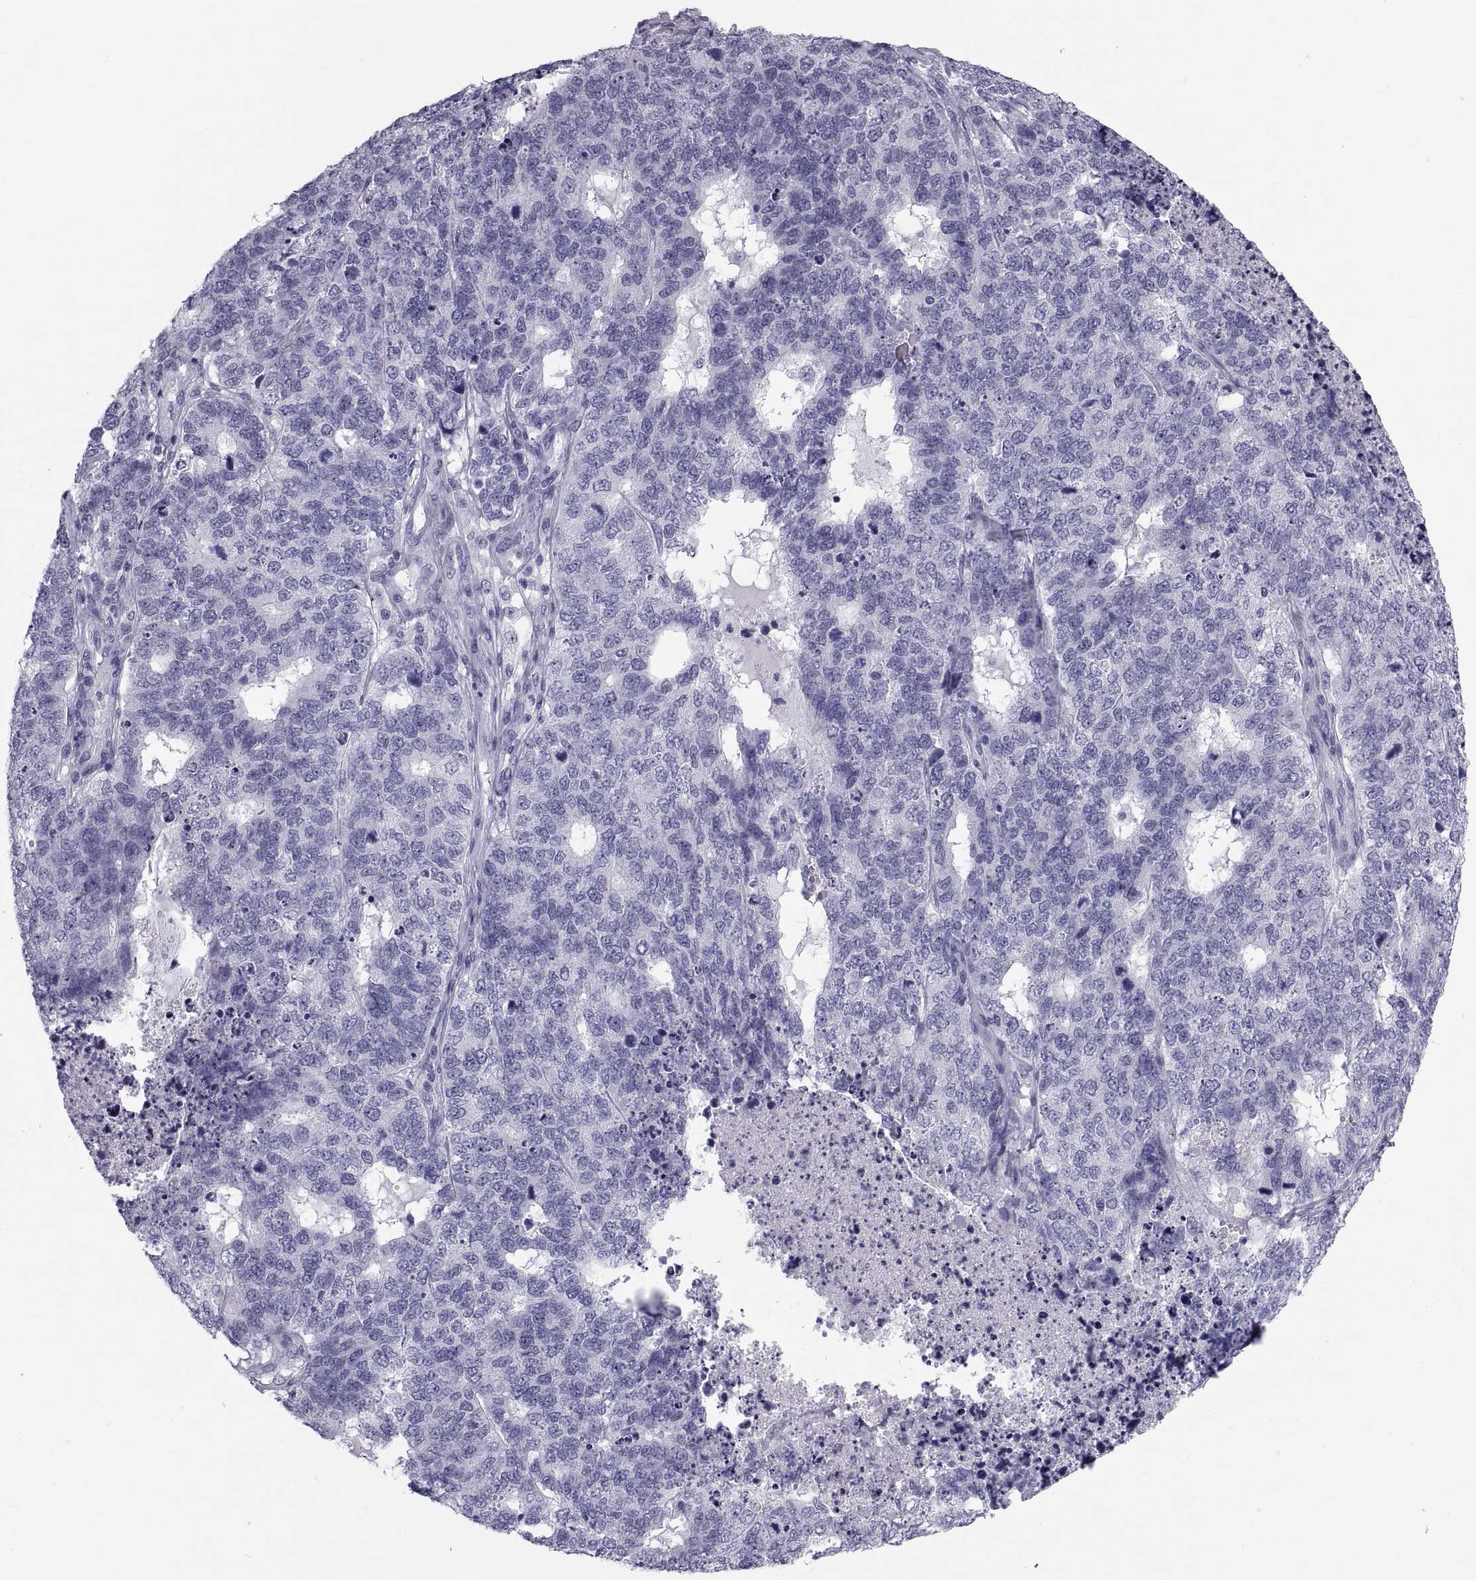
{"staining": {"intensity": "negative", "quantity": "none", "location": "none"}, "tissue": "cervical cancer", "cell_type": "Tumor cells", "image_type": "cancer", "snomed": [{"axis": "morphology", "description": "Squamous cell carcinoma, NOS"}, {"axis": "topography", "description": "Cervix"}], "caption": "Protein analysis of cervical squamous cell carcinoma reveals no significant staining in tumor cells. Nuclei are stained in blue.", "gene": "DEFB129", "patient": {"sex": "female", "age": 63}}